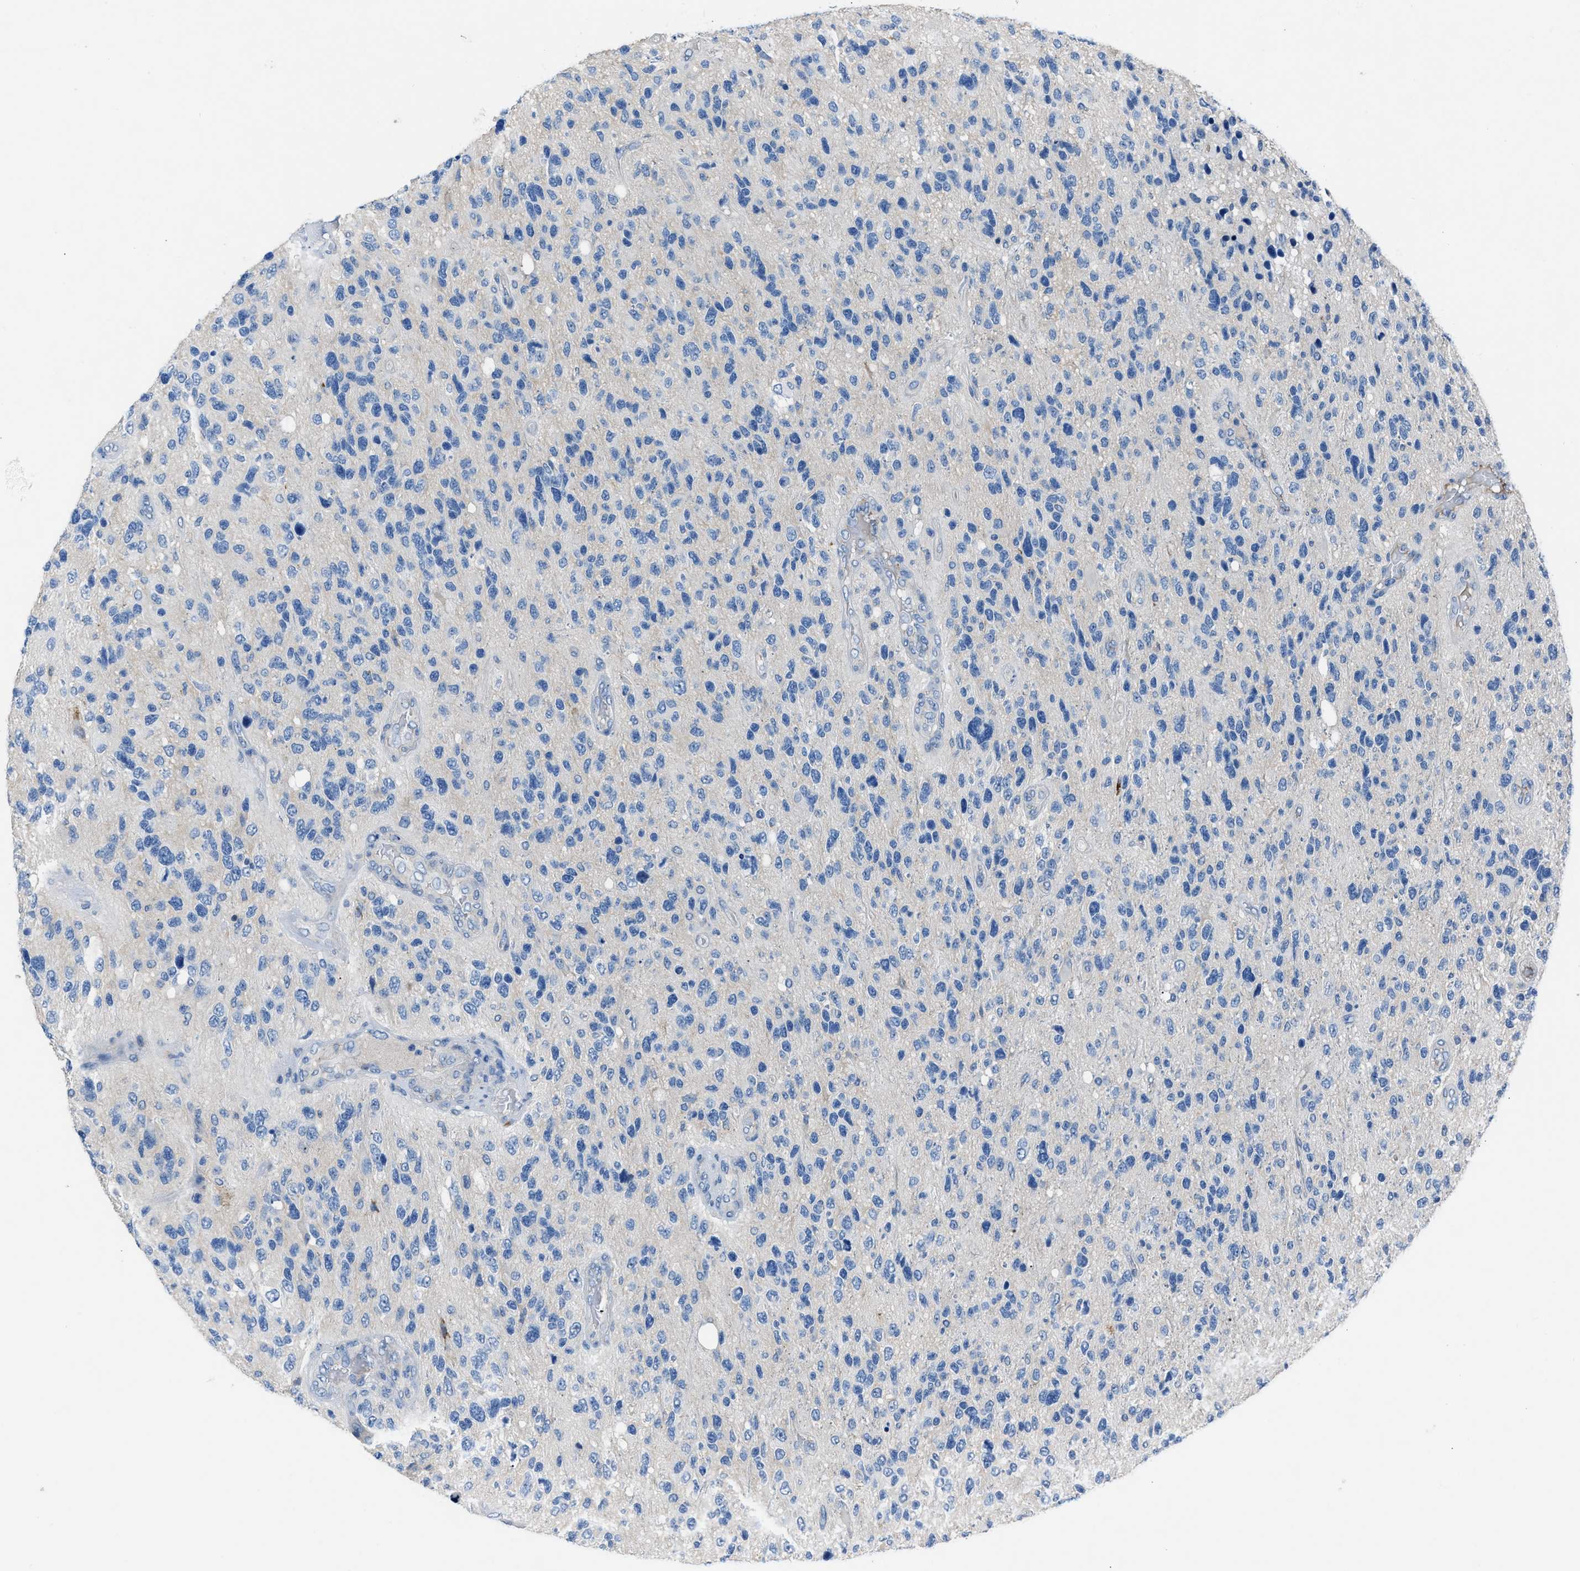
{"staining": {"intensity": "negative", "quantity": "none", "location": "none"}, "tissue": "glioma", "cell_type": "Tumor cells", "image_type": "cancer", "snomed": [{"axis": "morphology", "description": "Glioma, malignant, High grade"}, {"axis": "topography", "description": "Brain"}], "caption": "Immunohistochemistry of human high-grade glioma (malignant) displays no expression in tumor cells.", "gene": "DNAAF5", "patient": {"sex": "female", "age": 58}}